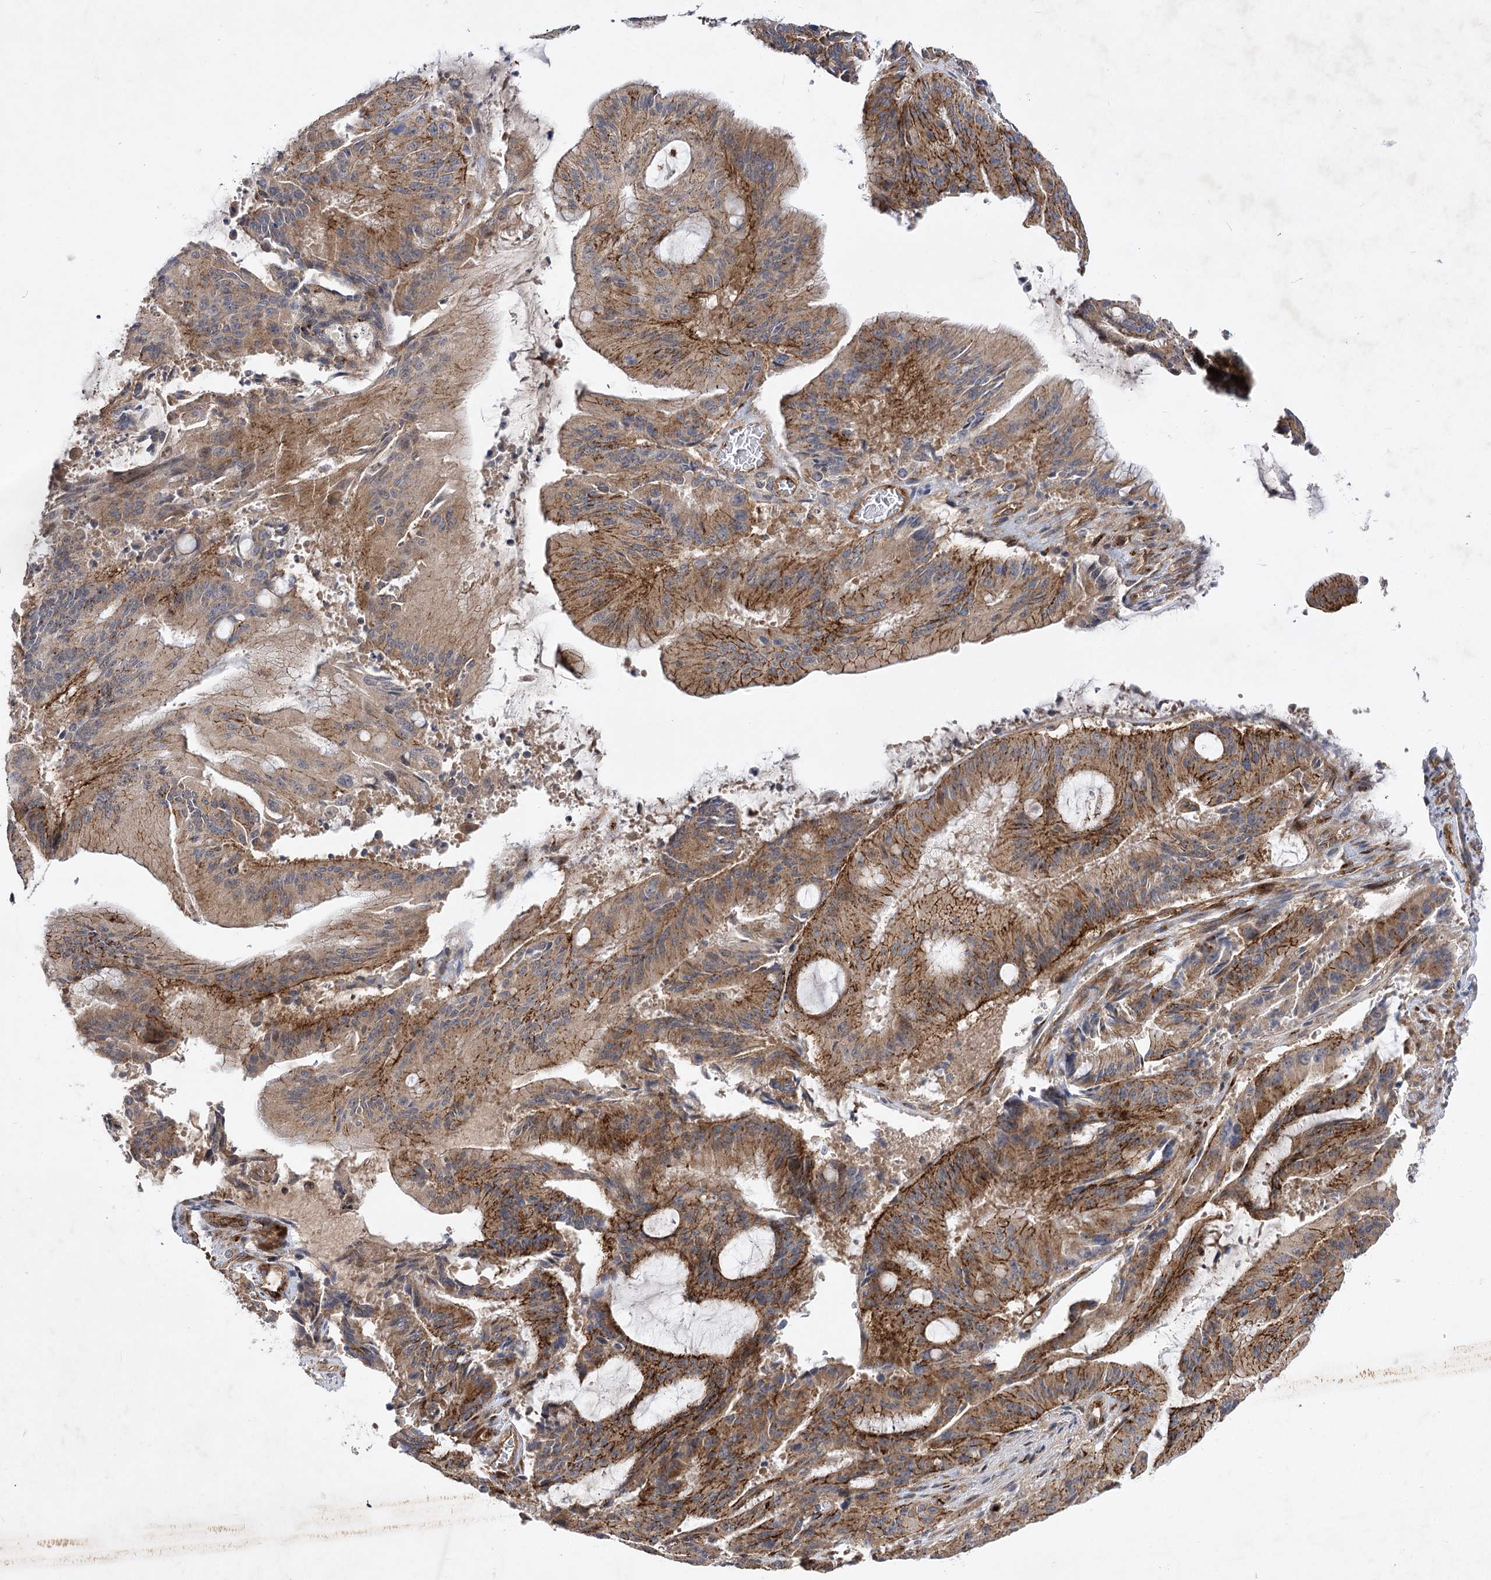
{"staining": {"intensity": "moderate", "quantity": ">75%", "location": "cytoplasmic/membranous"}, "tissue": "liver cancer", "cell_type": "Tumor cells", "image_type": "cancer", "snomed": [{"axis": "morphology", "description": "Normal tissue, NOS"}, {"axis": "morphology", "description": "Cholangiocarcinoma"}, {"axis": "topography", "description": "Liver"}, {"axis": "topography", "description": "Peripheral nerve tissue"}], "caption": "A high-resolution image shows immunohistochemistry (IHC) staining of liver cholangiocarcinoma, which exhibits moderate cytoplasmic/membranous staining in approximately >75% of tumor cells.", "gene": "ARHGAP31", "patient": {"sex": "female", "age": 73}}